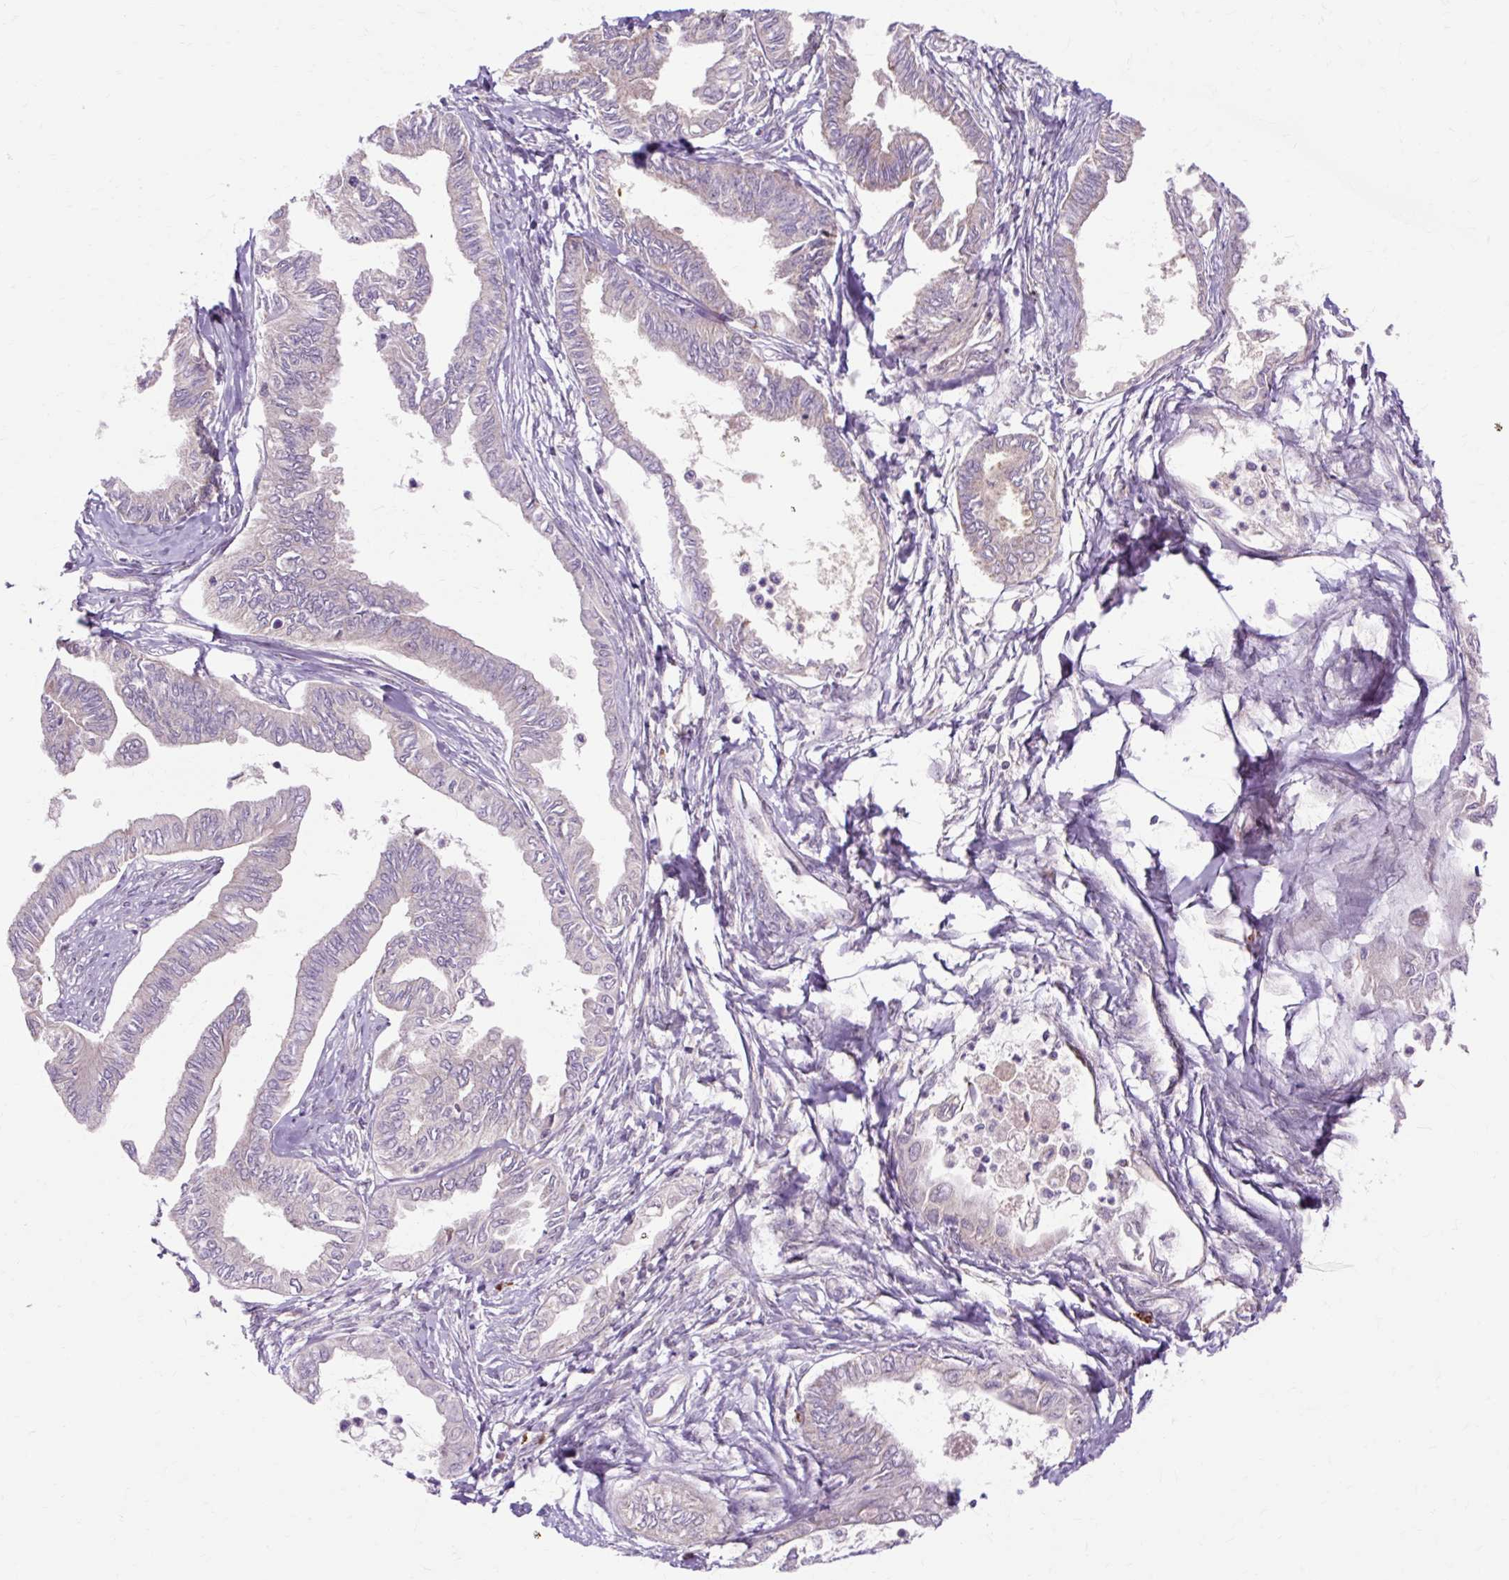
{"staining": {"intensity": "negative", "quantity": "none", "location": "none"}, "tissue": "ovarian cancer", "cell_type": "Tumor cells", "image_type": "cancer", "snomed": [{"axis": "morphology", "description": "Carcinoma, endometroid"}, {"axis": "topography", "description": "Ovary"}], "caption": "IHC photomicrograph of neoplastic tissue: human endometroid carcinoma (ovarian) stained with DAB (3,3'-diaminobenzidine) displays no significant protein staining in tumor cells.", "gene": "GEMIN2", "patient": {"sex": "female", "age": 70}}